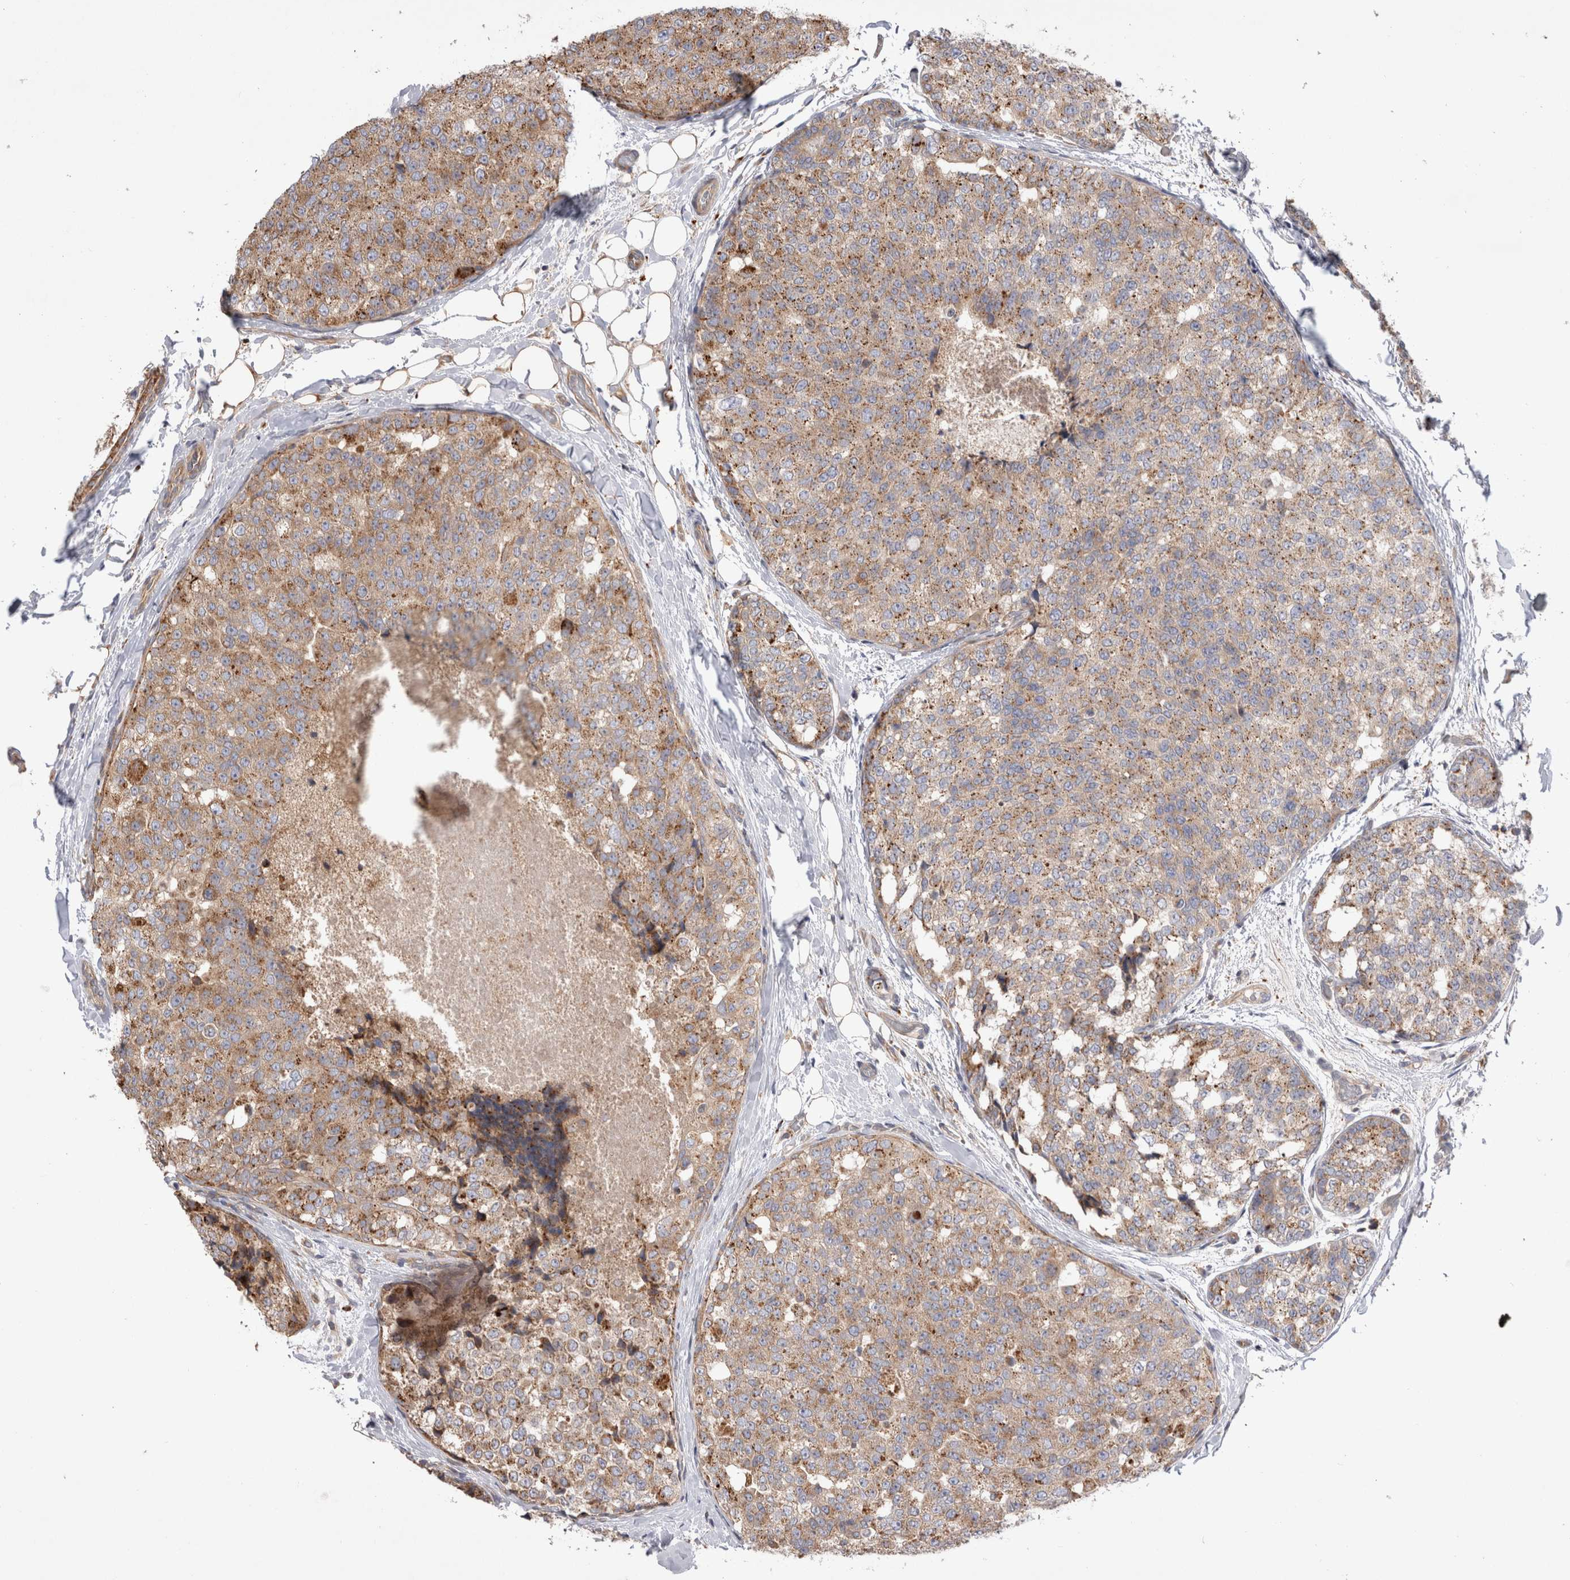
{"staining": {"intensity": "moderate", "quantity": ">75%", "location": "cytoplasmic/membranous"}, "tissue": "breast cancer", "cell_type": "Tumor cells", "image_type": "cancer", "snomed": [{"axis": "morphology", "description": "Normal tissue, NOS"}, {"axis": "morphology", "description": "Duct carcinoma"}, {"axis": "topography", "description": "Breast"}], "caption": "Tumor cells reveal medium levels of moderate cytoplasmic/membranous expression in about >75% of cells in human breast infiltrating ductal carcinoma.", "gene": "PDCD10", "patient": {"sex": "female", "age": 43}}